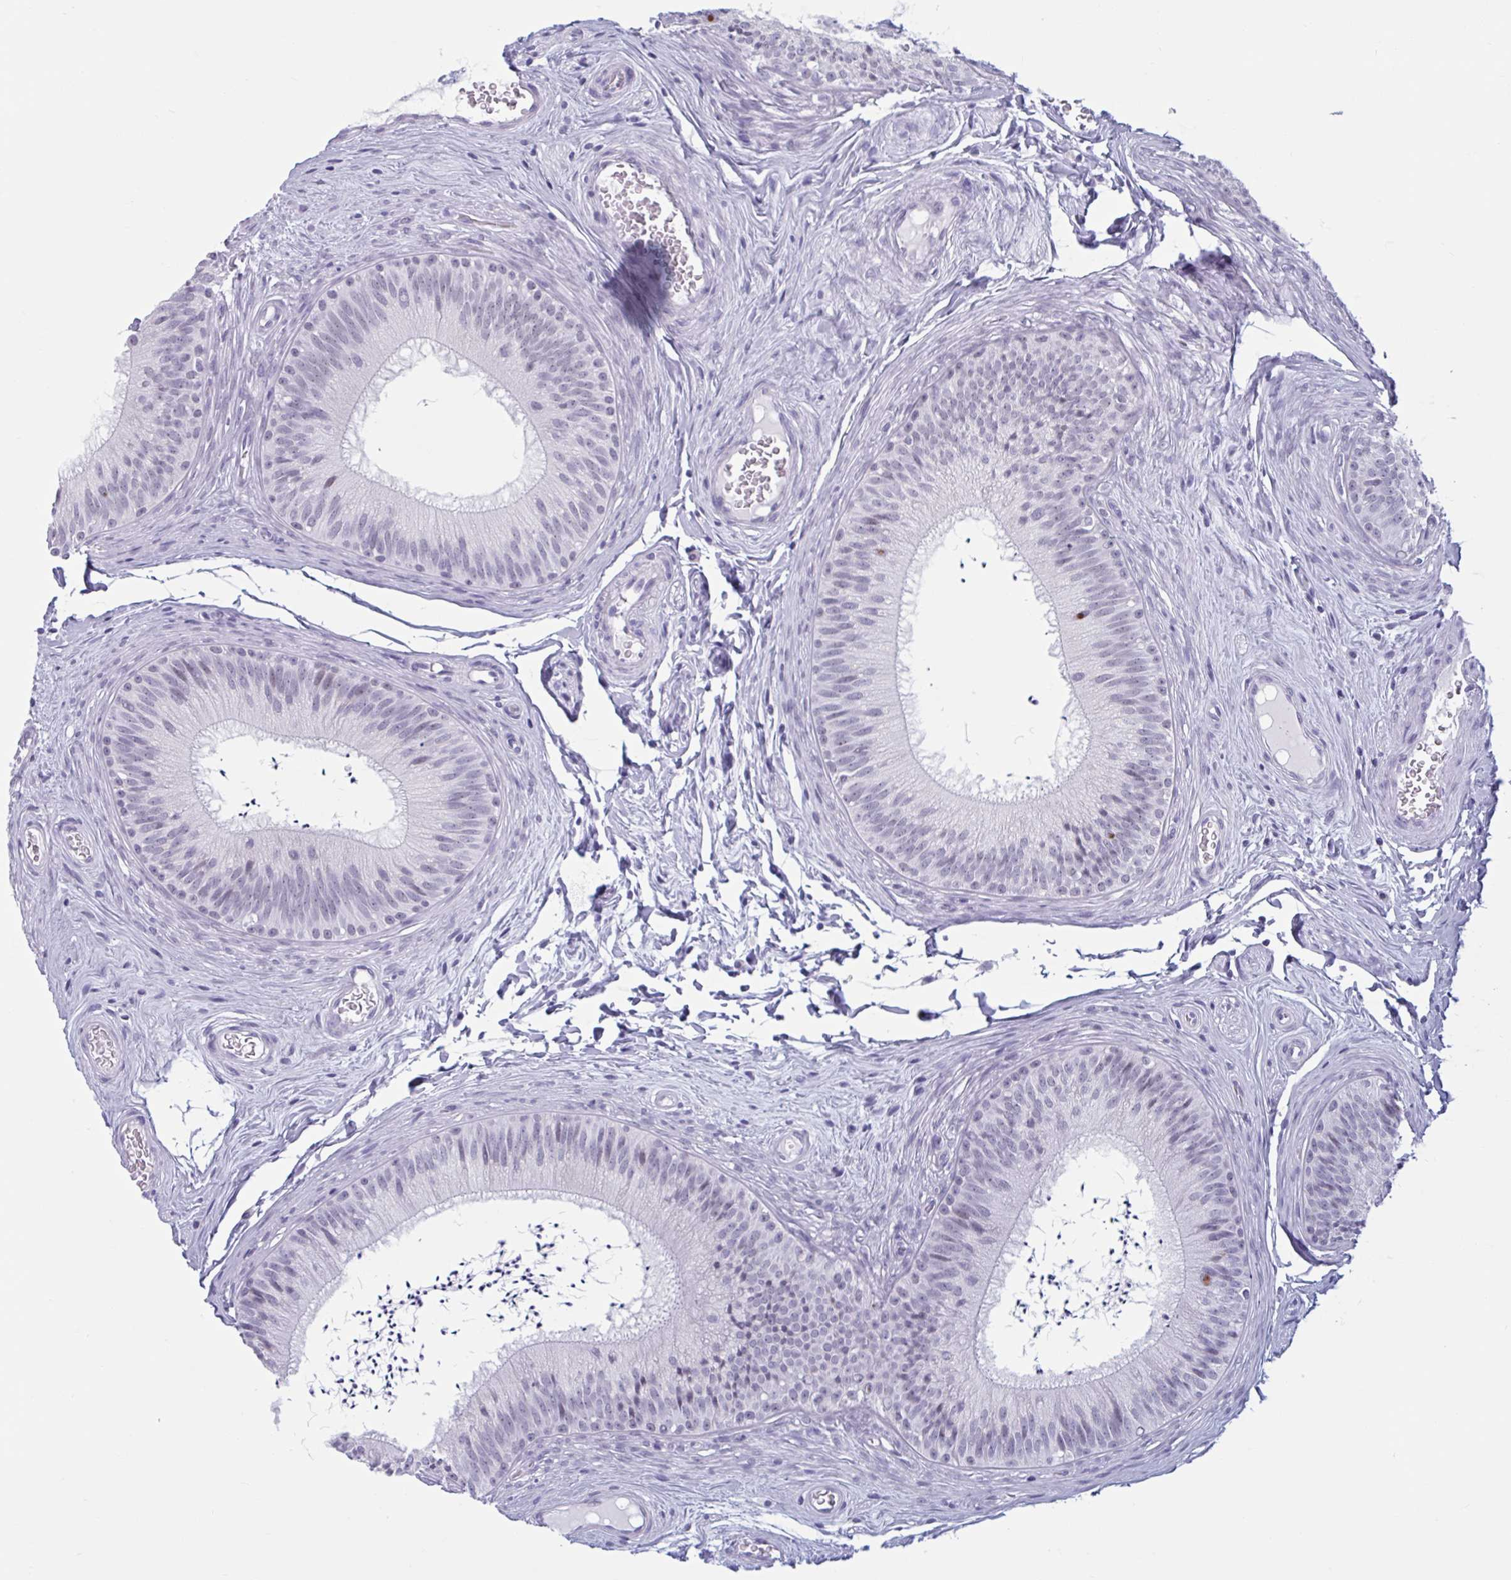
{"staining": {"intensity": "negative", "quantity": "none", "location": "none"}, "tissue": "epididymis", "cell_type": "Glandular cells", "image_type": "normal", "snomed": [{"axis": "morphology", "description": "Normal tissue, NOS"}, {"axis": "topography", "description": "Epididymis"}], "caption": "Immunohistochemical staining of unremarkable epididymis reveals no significant expression in glandular cells.", "gene": "MSMB", "patient": {"sex": "male", "age": 24}}